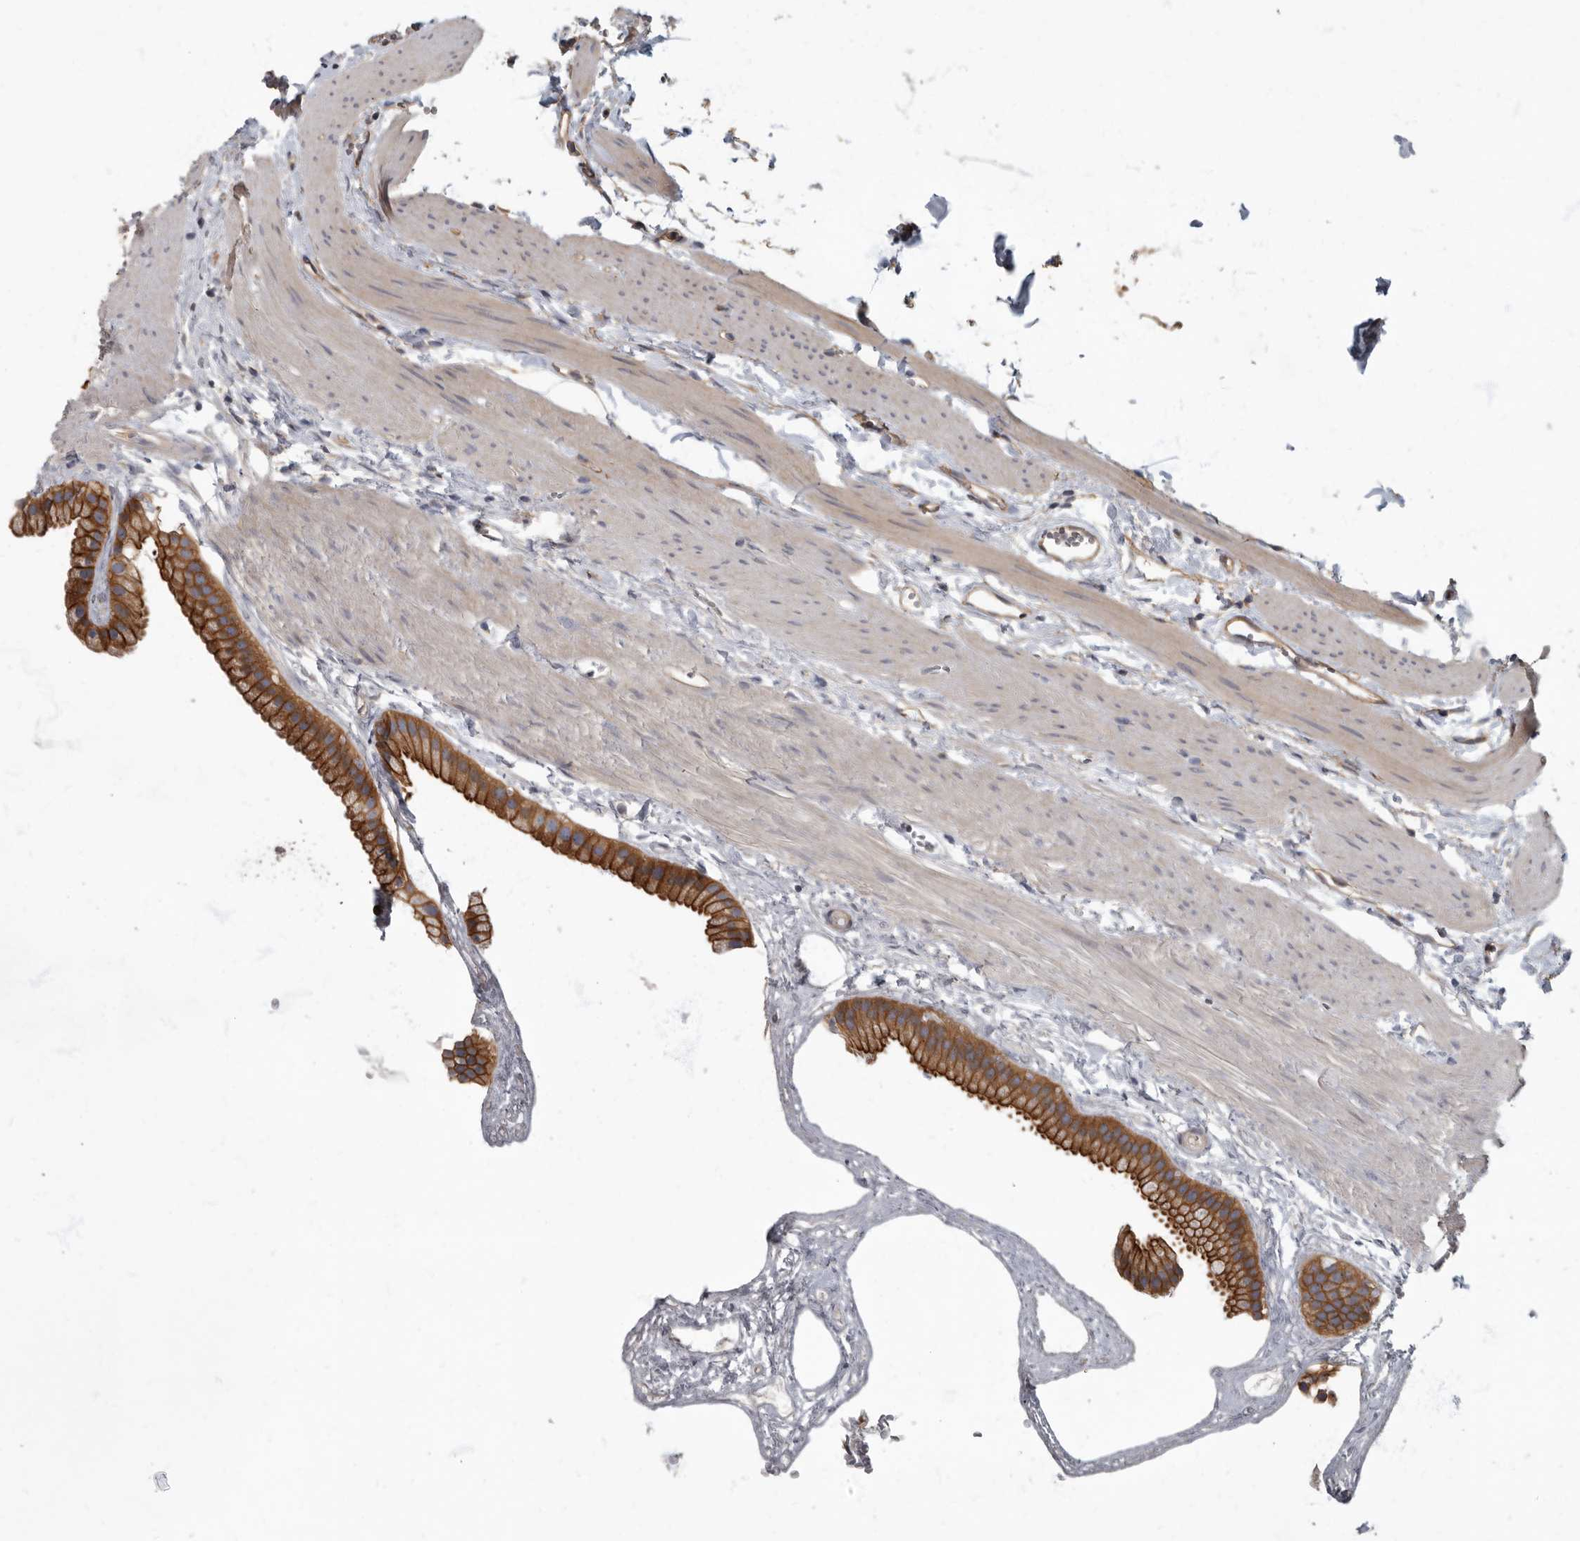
{"staining": {"intensity": "moderate", "quantity": ">75%", "location": "cytoplasmic/membranous"}, "tissue": "gallbladder", "cell_type": "Glandular cells", "image_type": "normal", "snomed": [{"axis": "morphology", "description": "Normal tissue, NOS"}, {"axis": "topography", "description": "Gallbladder"}], "caption": "The immunohistochemical stain highlights moderate cytoplasmic/membranous expression in glandular cells of unremarkable gallbladder. (Brightfield microscopy of DAB IHC at high magnification).", "gene": "PDK1", "patient": {"sex": "female", "age": 64}}